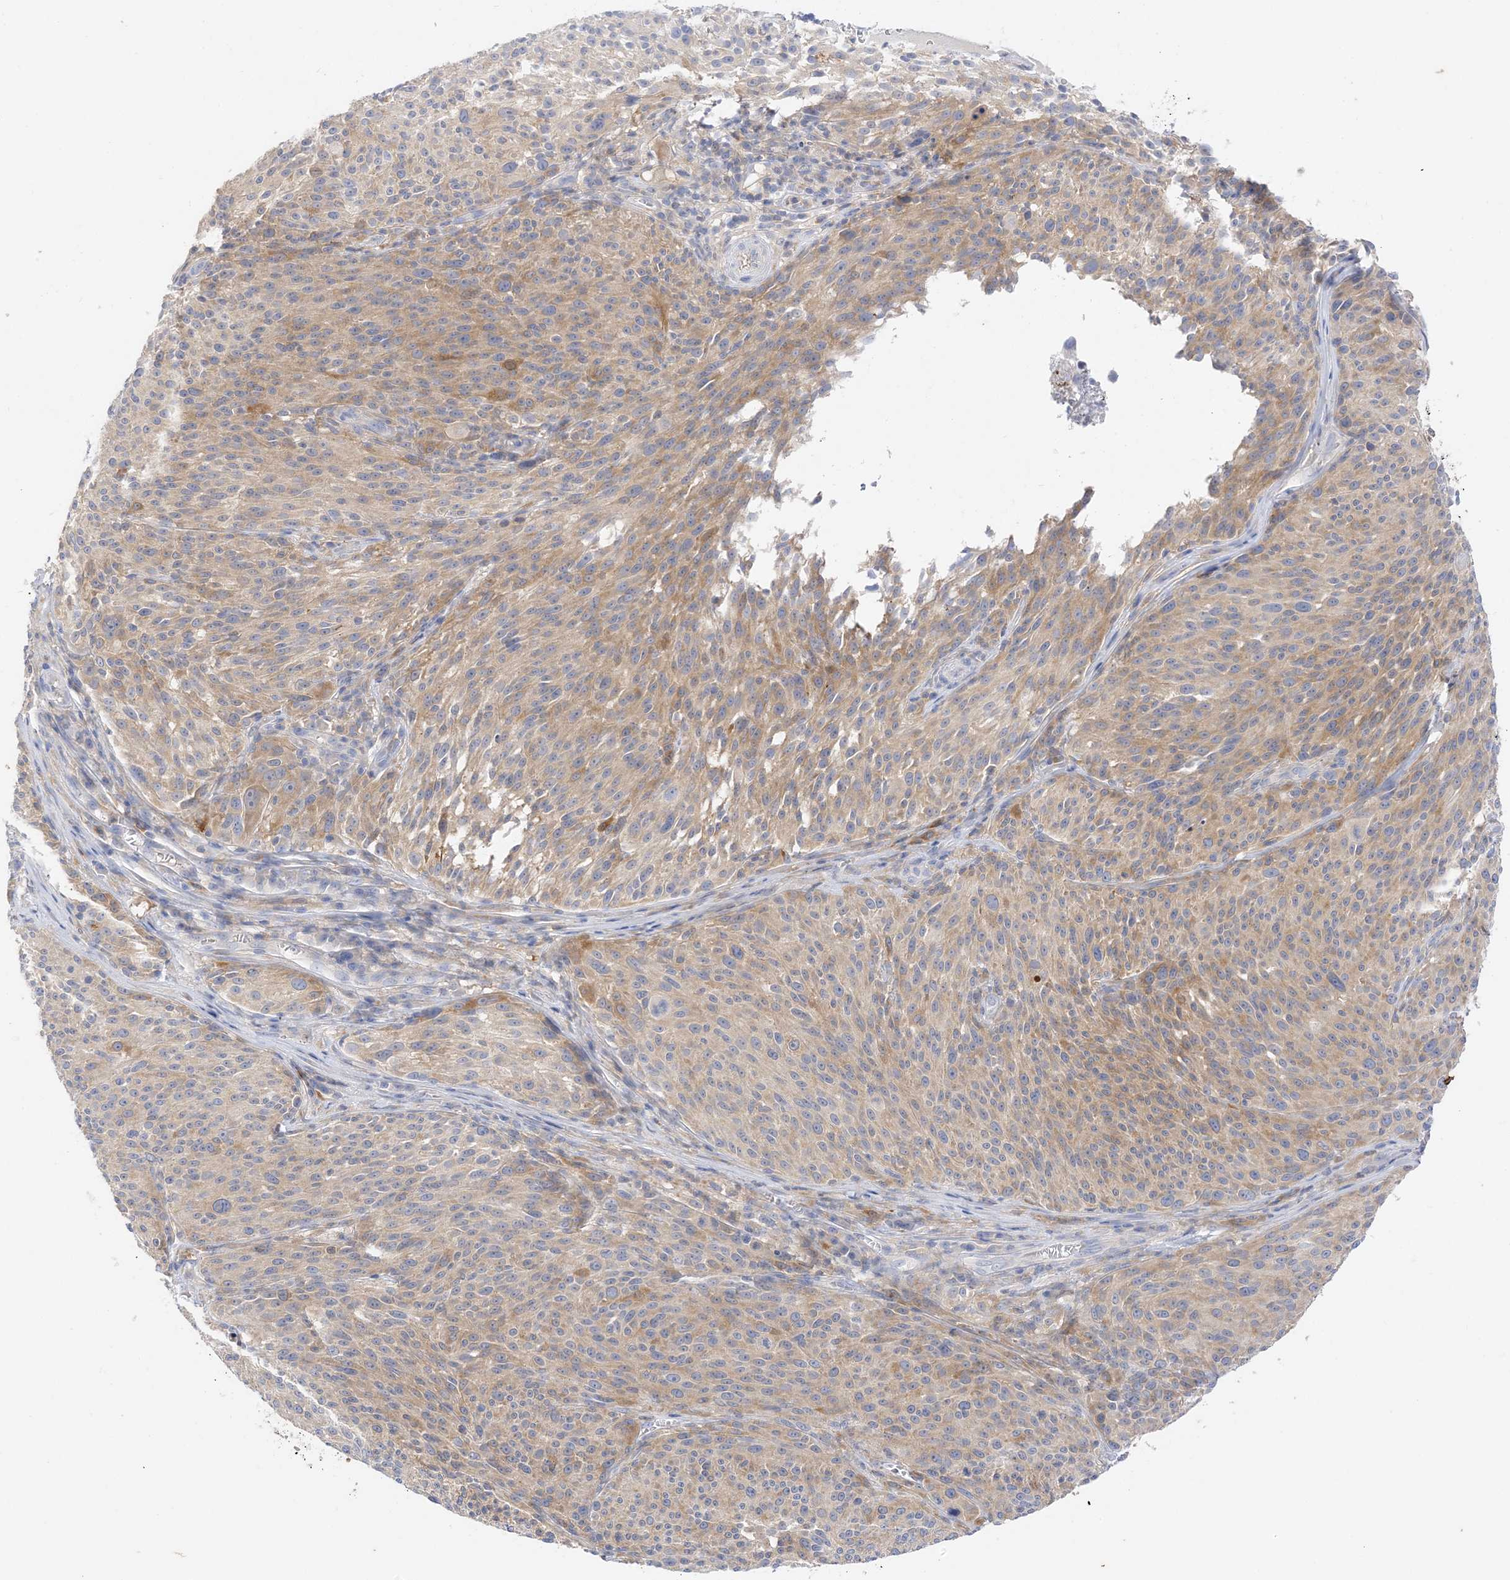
{"staining": {"intensity": "weak", "quantity": ">75%", "location": "cytoplasmic/membranous"}, "tissue": "melanoma", "cell_type": "Tumor cells", "image_type": "cancer", "snomed": [{"axis": "morphology", "description": "Malignant melanoma, NOS"}, {"axis": "topography", "description": "Skin of trunk"}], "caption": "Weak cytoplasmic/membranous staining for a protein is present in about >75% of tumor cells of malignant melanoma using immunohistochemistry (IHC).", "gene": "ARV1", "patient": {"sex": "male", "age": 71}}